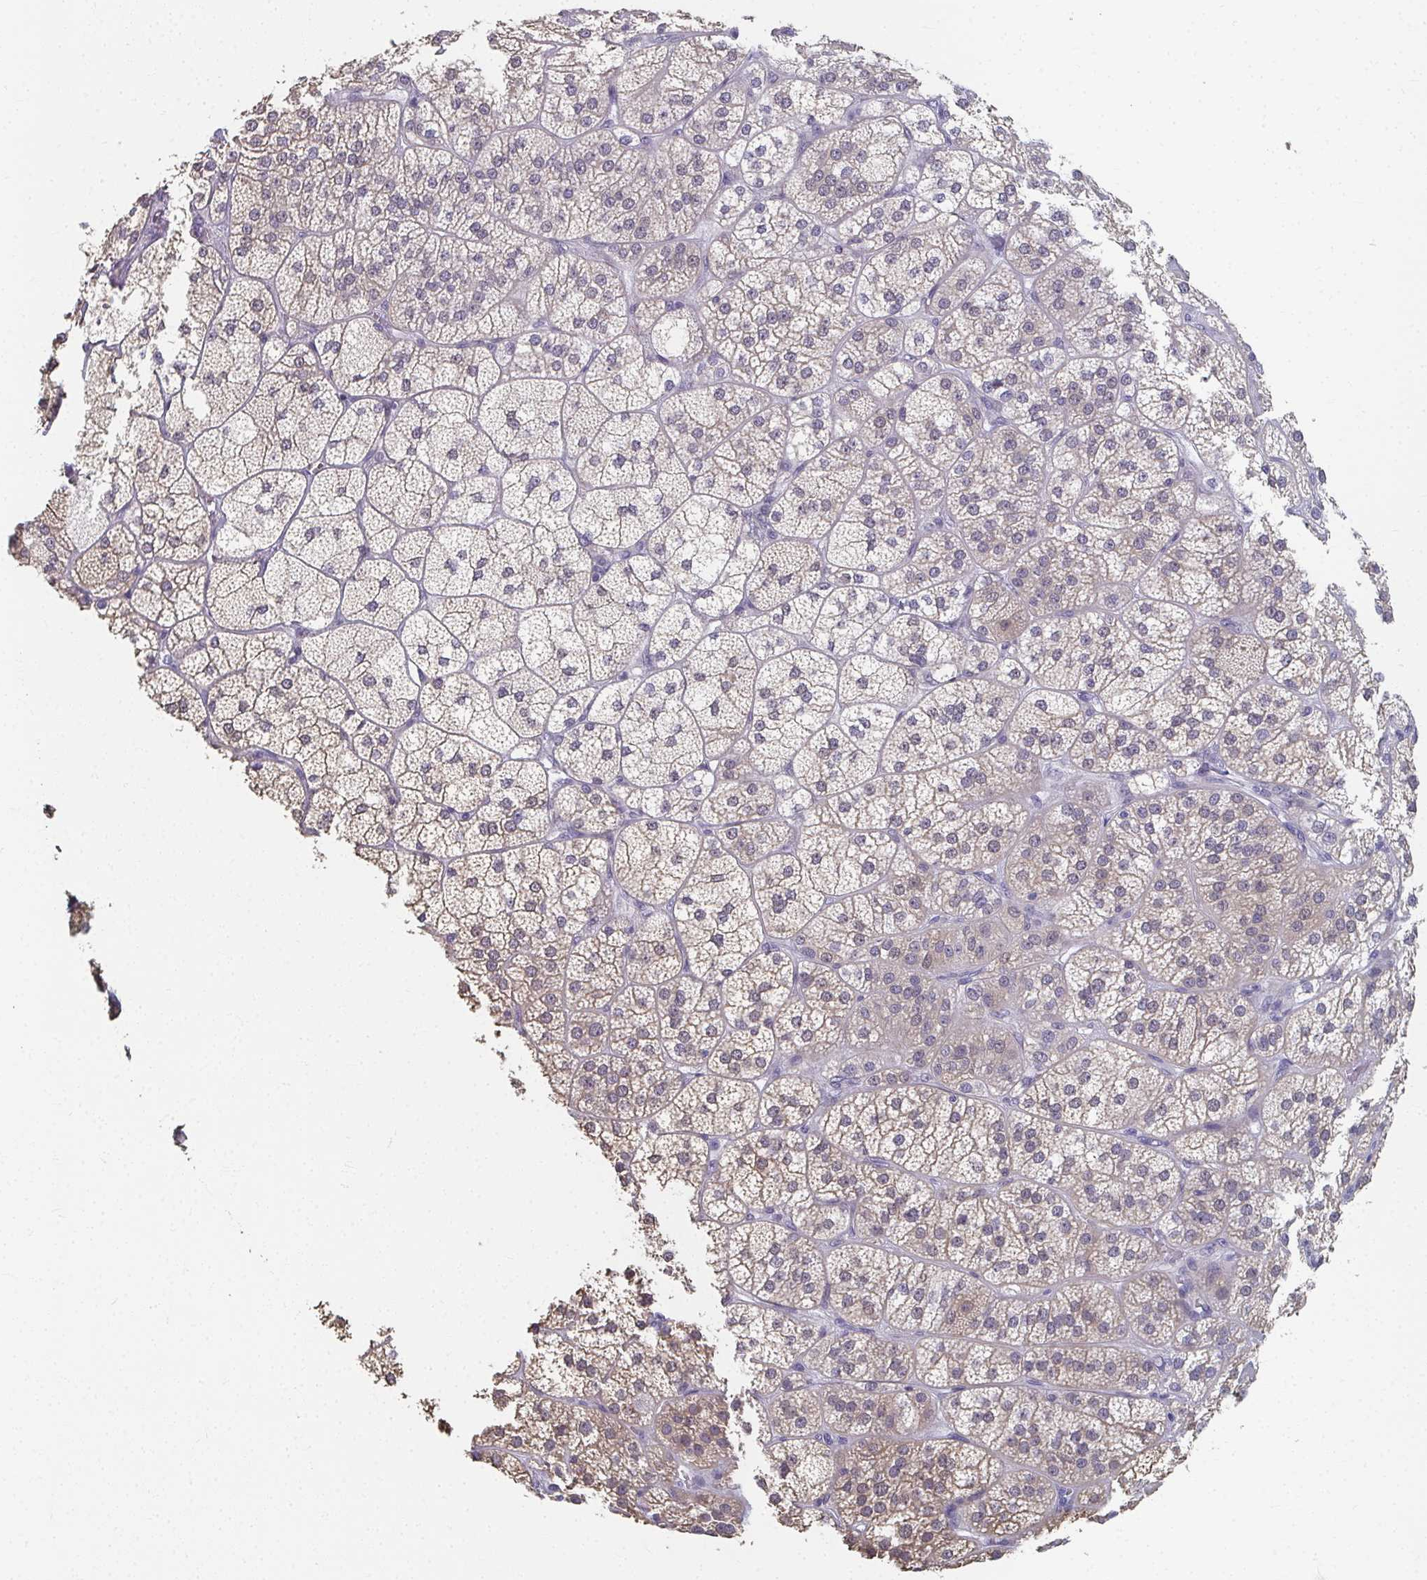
{"staining": {"intensity": "moderate", "quantity": "25%-75%", "location": "cytoplasmic/membranous"}, "tissue": "adrenal gland", "cell_type": "Glandular cells", "image_type": "normal", "snomed": [{"axis": "morphology", "description": "Normal tissue, NOS"}, {"axis": "topography", "description": "Adrenal gland"}], "caption": "Immunohistochemical staining of normal human adrenal gland exhibits 25%-75% levels of moderate cytoplasmic/membranous protein positivity in approximately 25%-75% of glandular cells.", "gene": "CAMKV", "patient": {"sex": "female", "age": 60}}